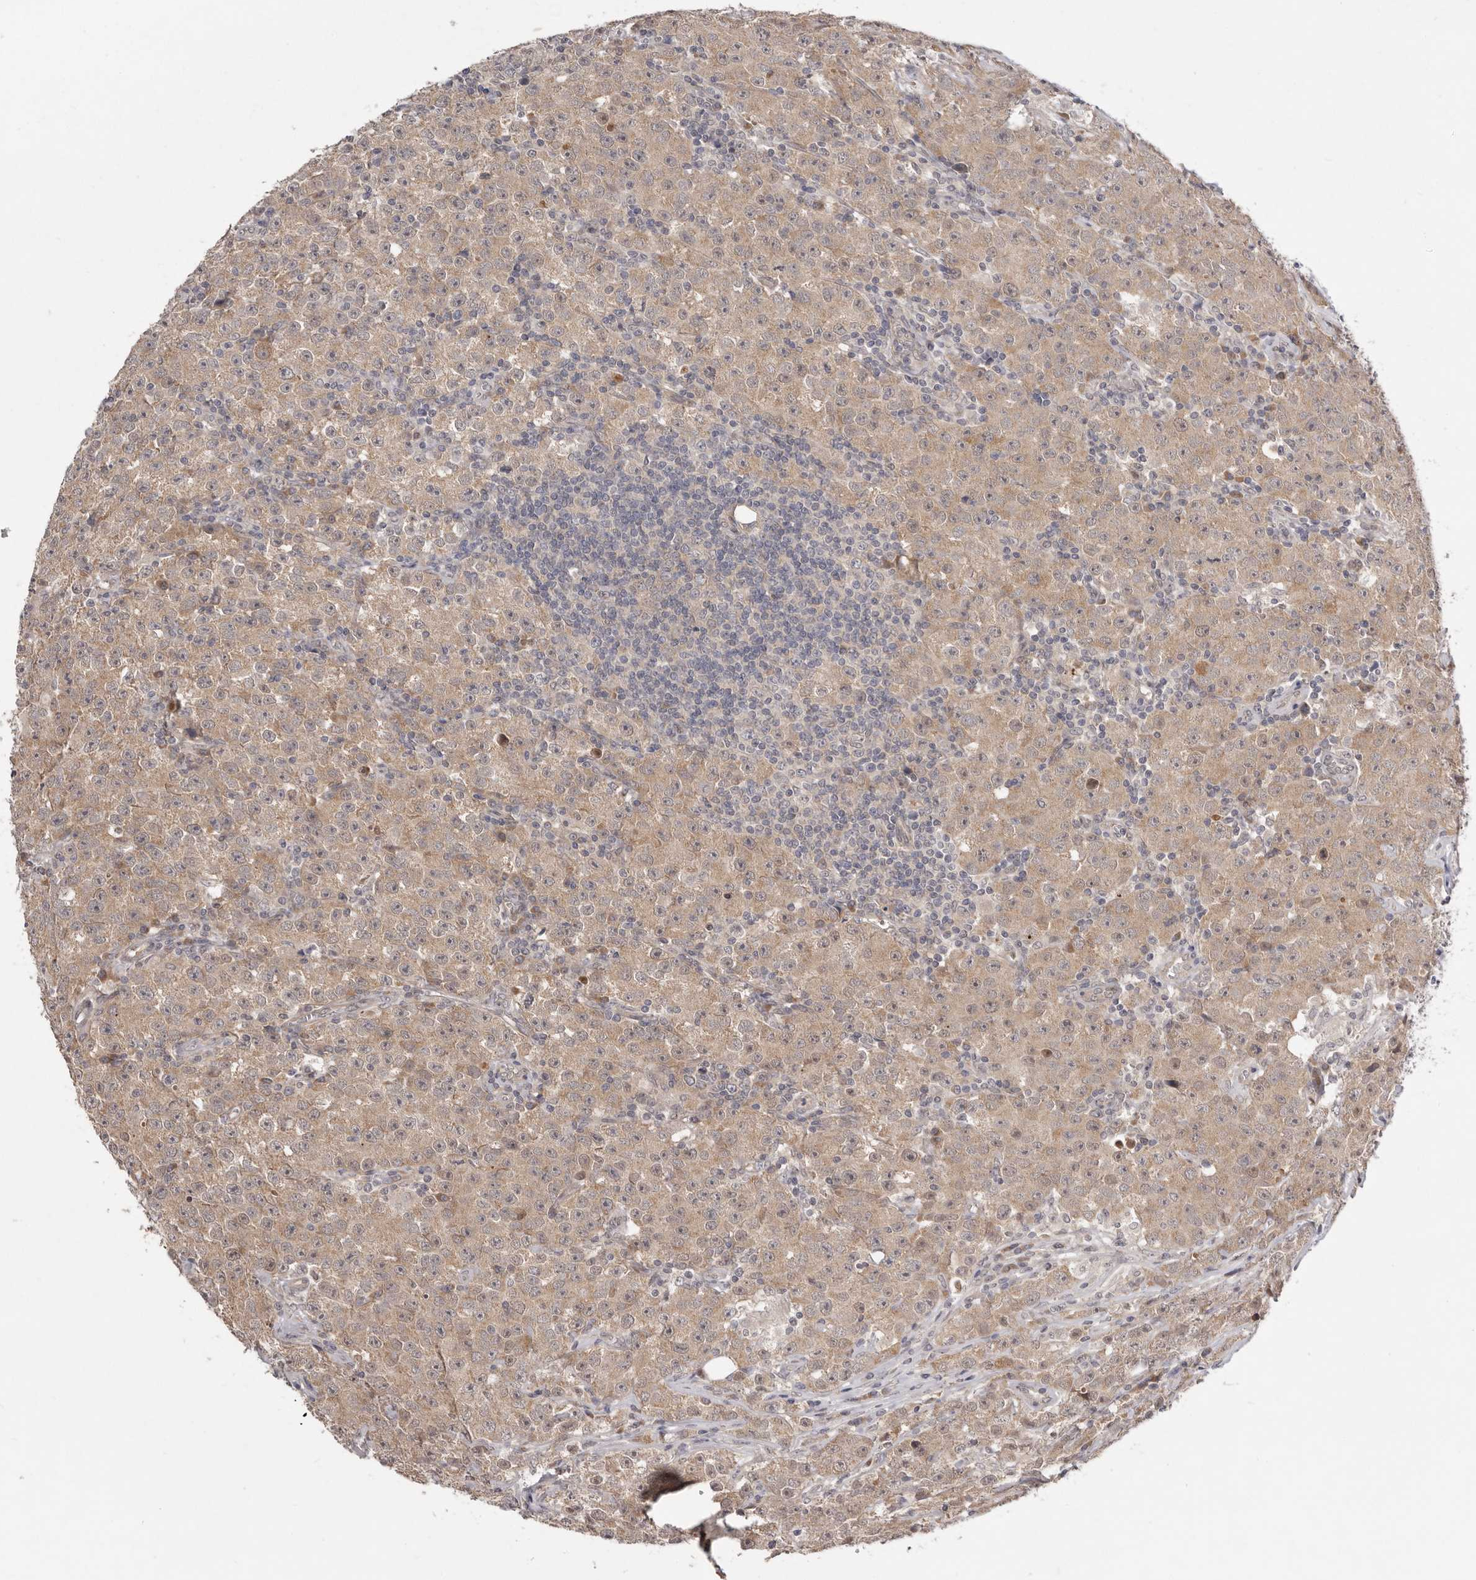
{"staining": {"intensity": "moderate", "quantity": ">75%", "location": "cytoplasmic/membranous"}, "tissue": "testis cancer", "cell_type": "Tumor cells", "image_type": "cancer", "snomed": [{"axis": "morphology", "description": "Seminoma, NOS"}, {"axis": "morphology", "description": "Carcinoma, Embryonal, NOS"}, {"axis": "topography", "description": "Testis"}], "caption": "Testis cancer (embryonal carcinoma) stained with a brown dye demonstrates moderate cytoplasmic/membranous positive staining in about >75% of tumor cells.", "gene": "NSUN4", "patient": {"sex": "male", "age": 43}}